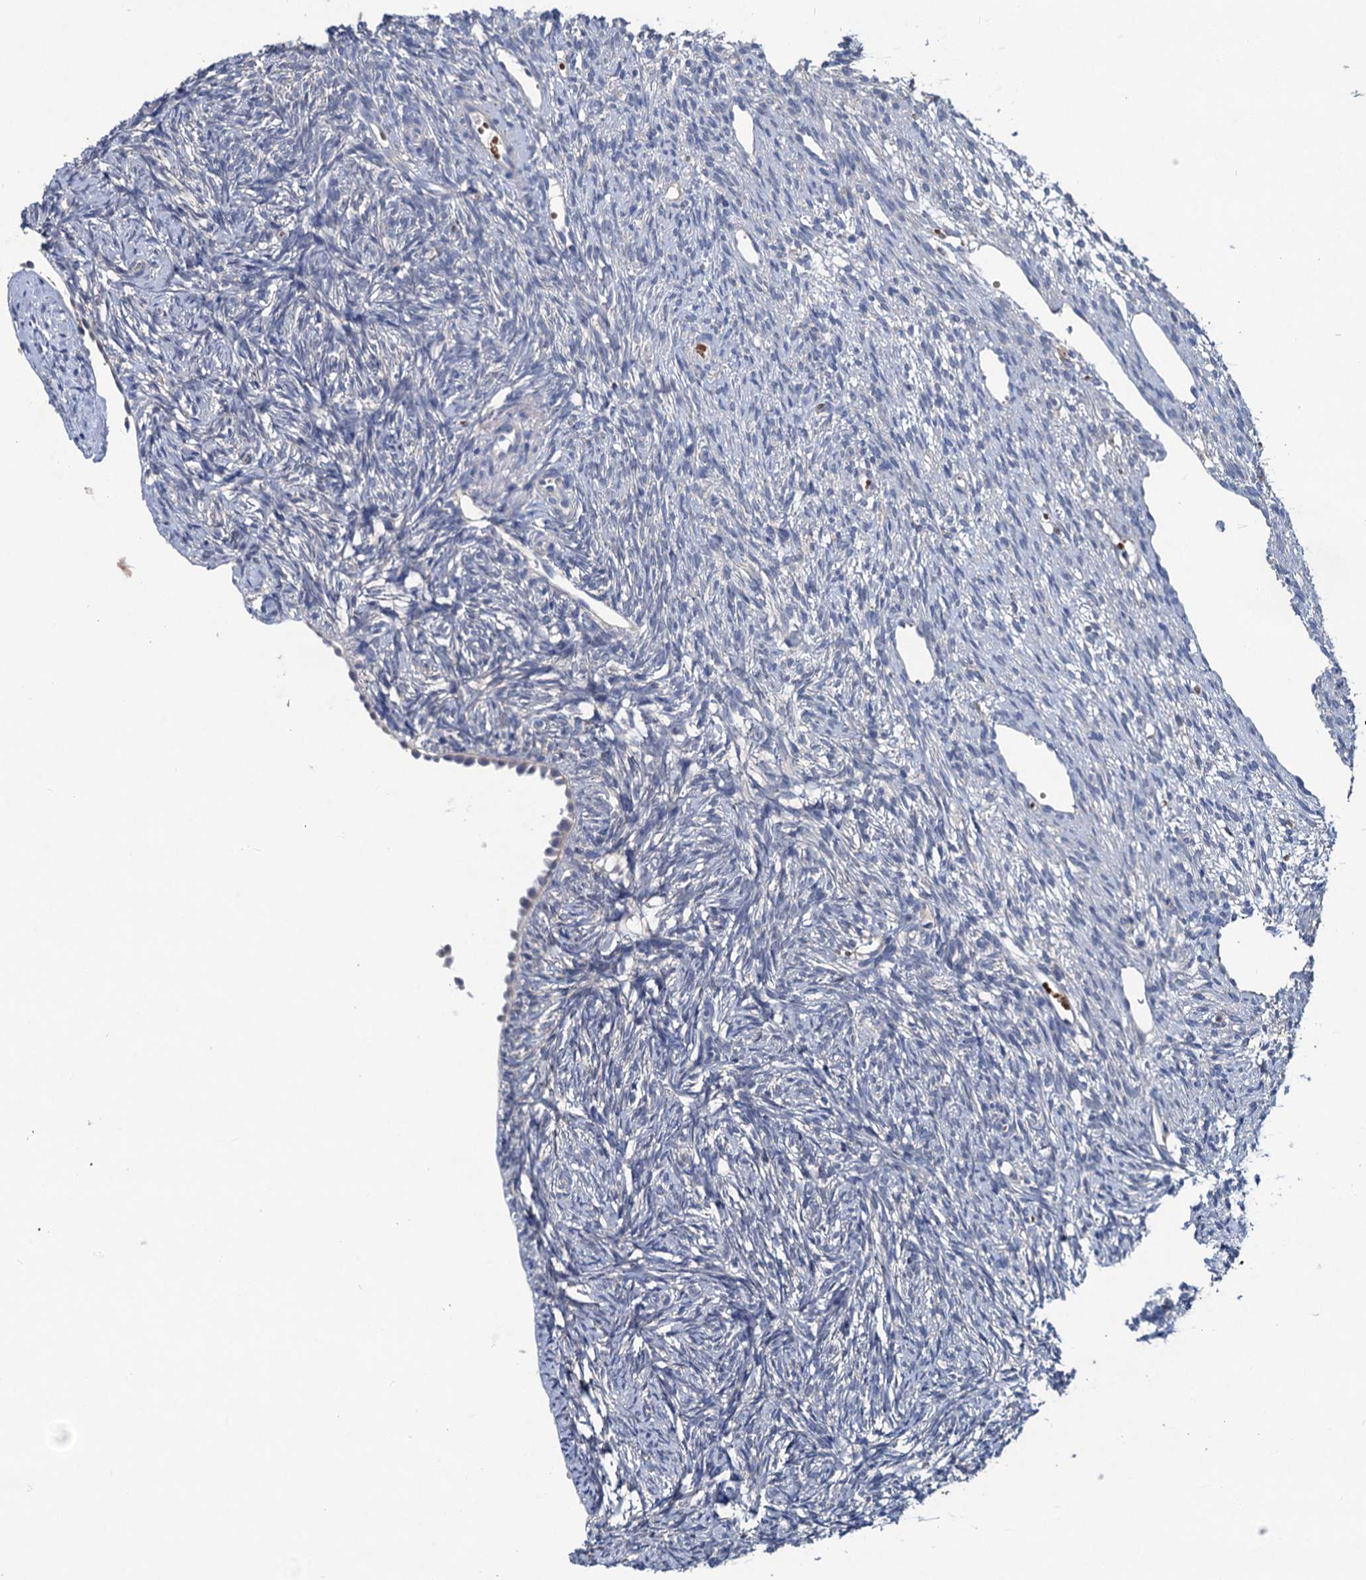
{"staining": {"intensity": "negative", "quantity": "none", "location": "none"}, "tissue": "ovary", "cell_type": "Follicle cells", "image_type": "normal", "snomed": [{"axis": "morphology", "description": "Normal tissue, NOS"}, {"axis": "topography", "description": "Ovary"}], "caption": "Immunohistochemistry (IHC) photomicrograph of normal ovary: ovary stained with DAB (3,3'-diaminobenzidine) exhibits no significant protein expression in follicle cells. (DAB (3,3'-diaminobenzidine) immunohistochemistry (IHC) with hematoxylin counter stain).", "gene": "RTKN2", "patient": {"sex": "female", "age": 51}}